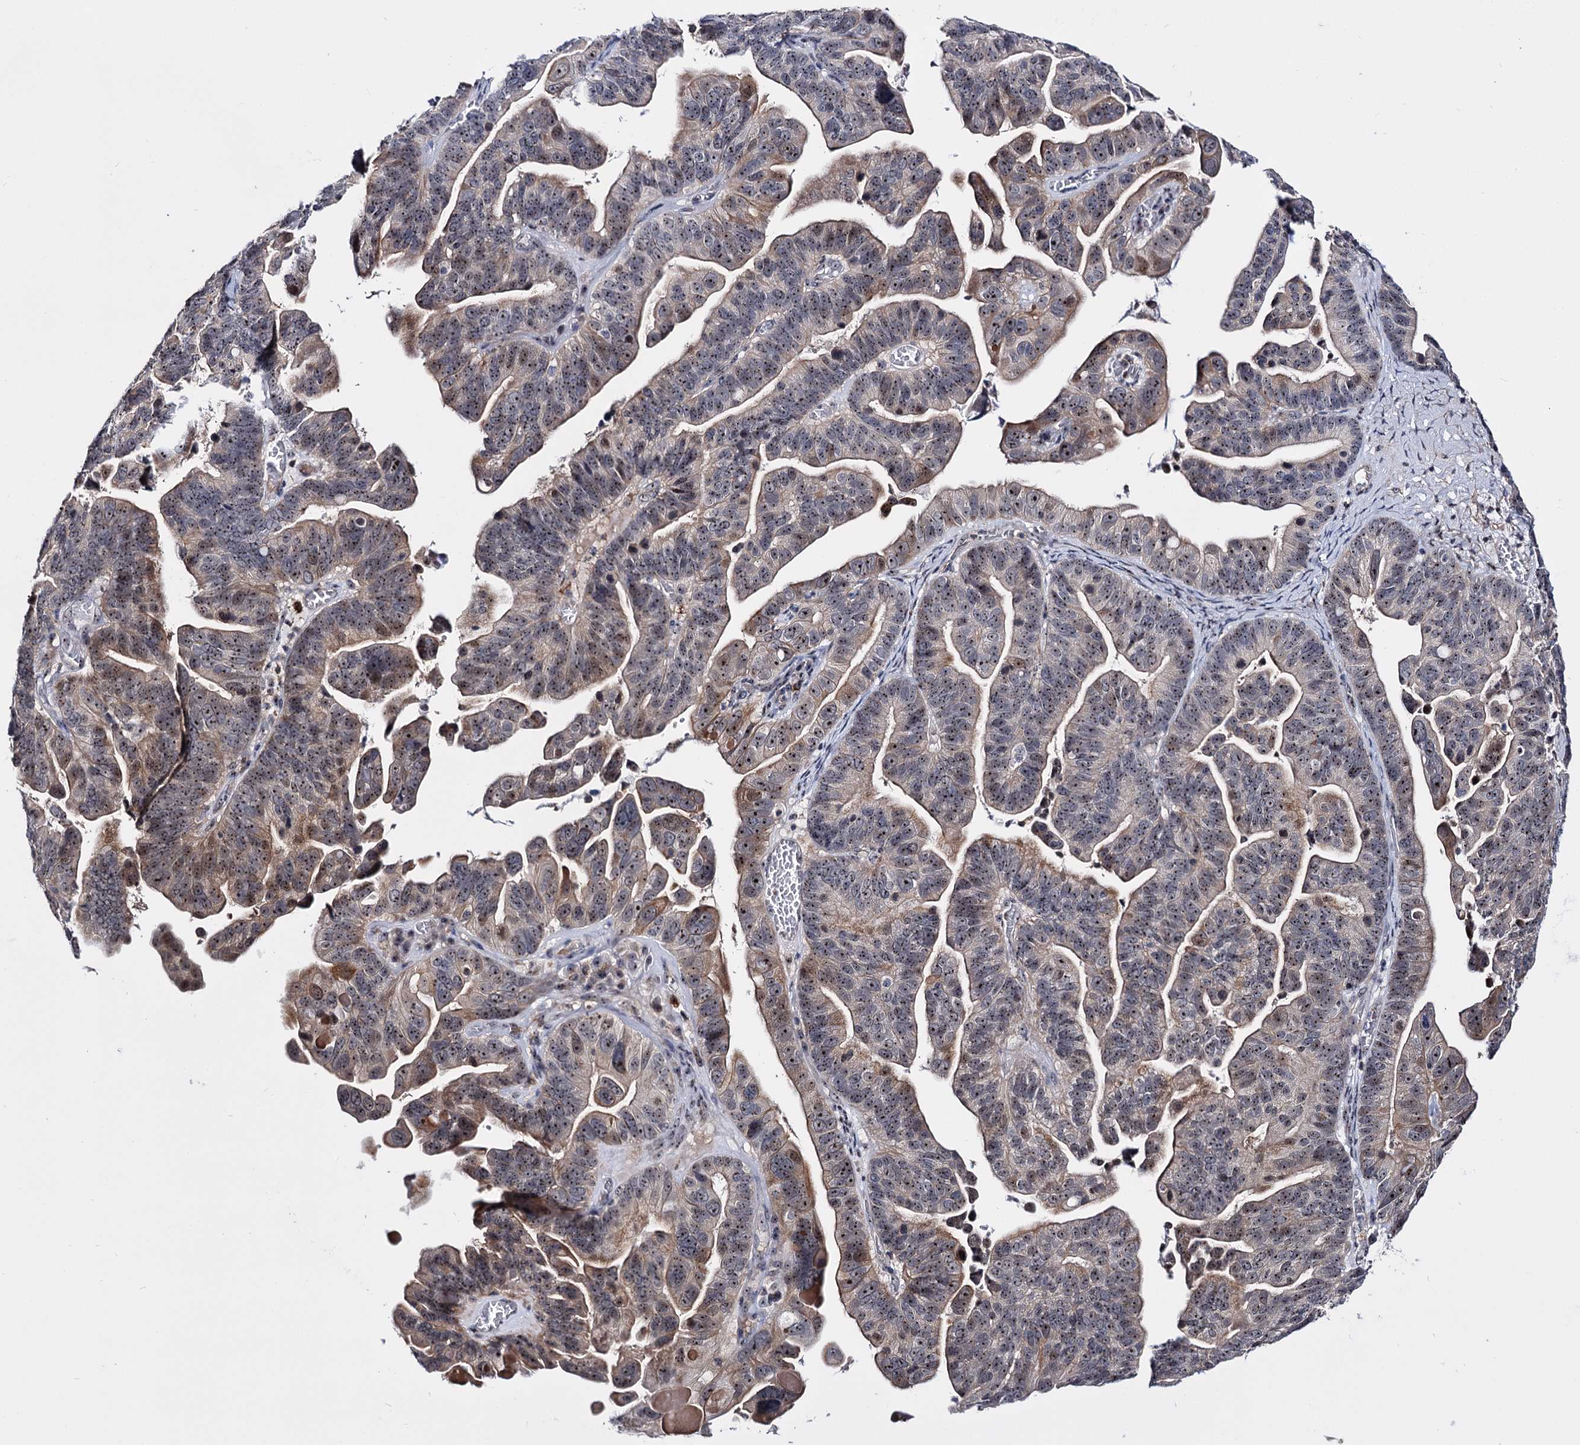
{"staining": {"intensity": "moderate", "quantity": ">75%", "location": "cytoplasmic/membranous,nuclear"}, "tissue": "ovarian cancer", "cell_type": "Tumor cells", "image_type": "cancer", "snomed": [{"axis": "morphology", "description": "Cystadenocarcinoma, serous, NOS"}, {"axis": "topography", "description": "Ovary"}], "caption": "Protein staining of ovarian cancer tissue demonstrates moderate cytoplasmic/membranous and nuclear positivity in approximately >75% of tumor cells.", "gene": "SUPT20H", "patient": {"sex": "female", "age": 56}}